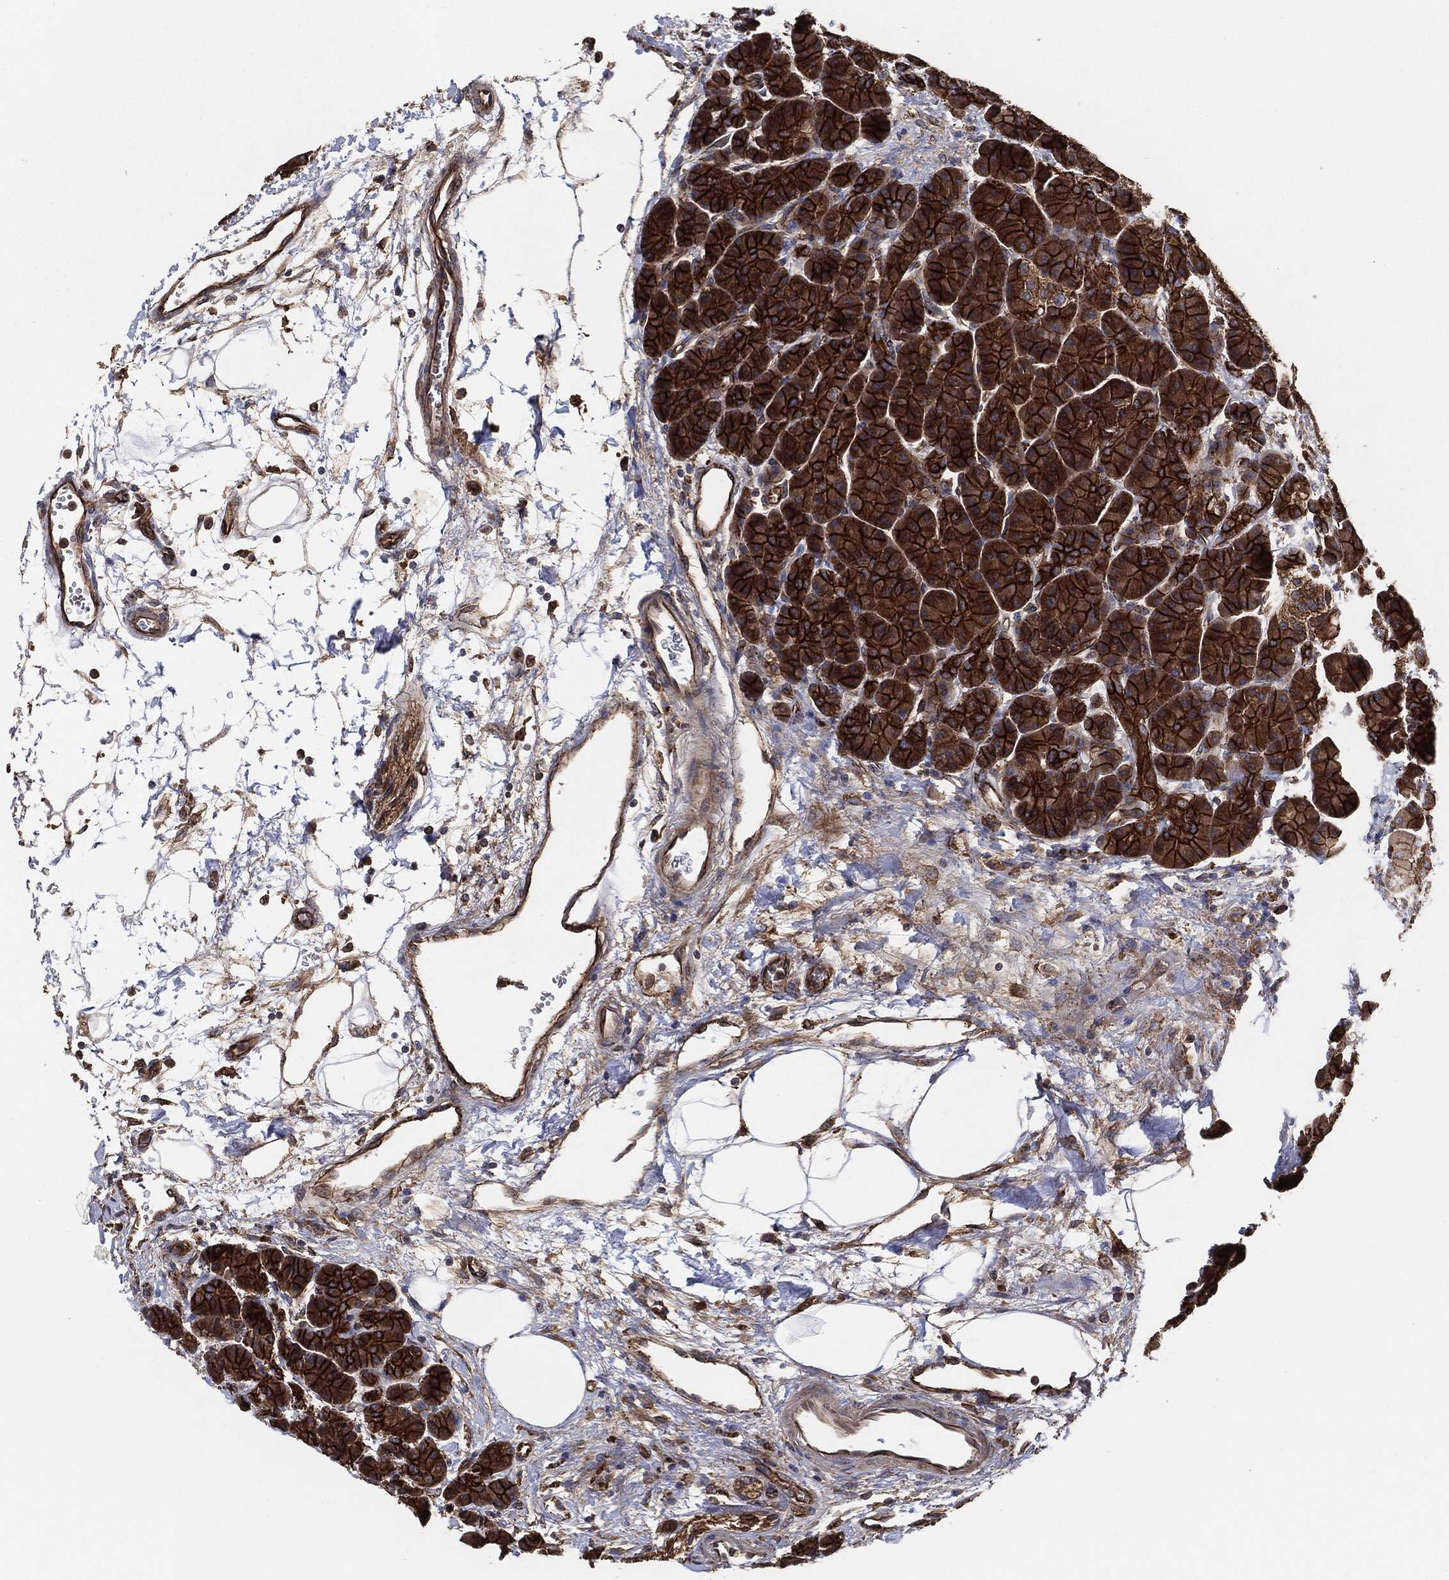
{"staining": {"intensity": "strong", "quantity": ">75%", "location": "cytoplasmic/membranous"}, "tissue": "pancreas", "cell_type": "Exocrine glandular cells", "image_type": "normal", "snomed": [{"axis": "morphology", "description": "Normal tissue, NOS"}, {"axis": "topography", "description": "Pancreas"}], "caption": "Immunohistochemistry (IHC) of normal pancreas reveals high levels of strong cytoplasmic/membranous positivity in approximately >75% of exocrine glandular cells. (Brightfield microscopy of DAB IHC at high magnification).", "gene": "CTNNA1", "patient": {"sex": "female", "age": 63}}